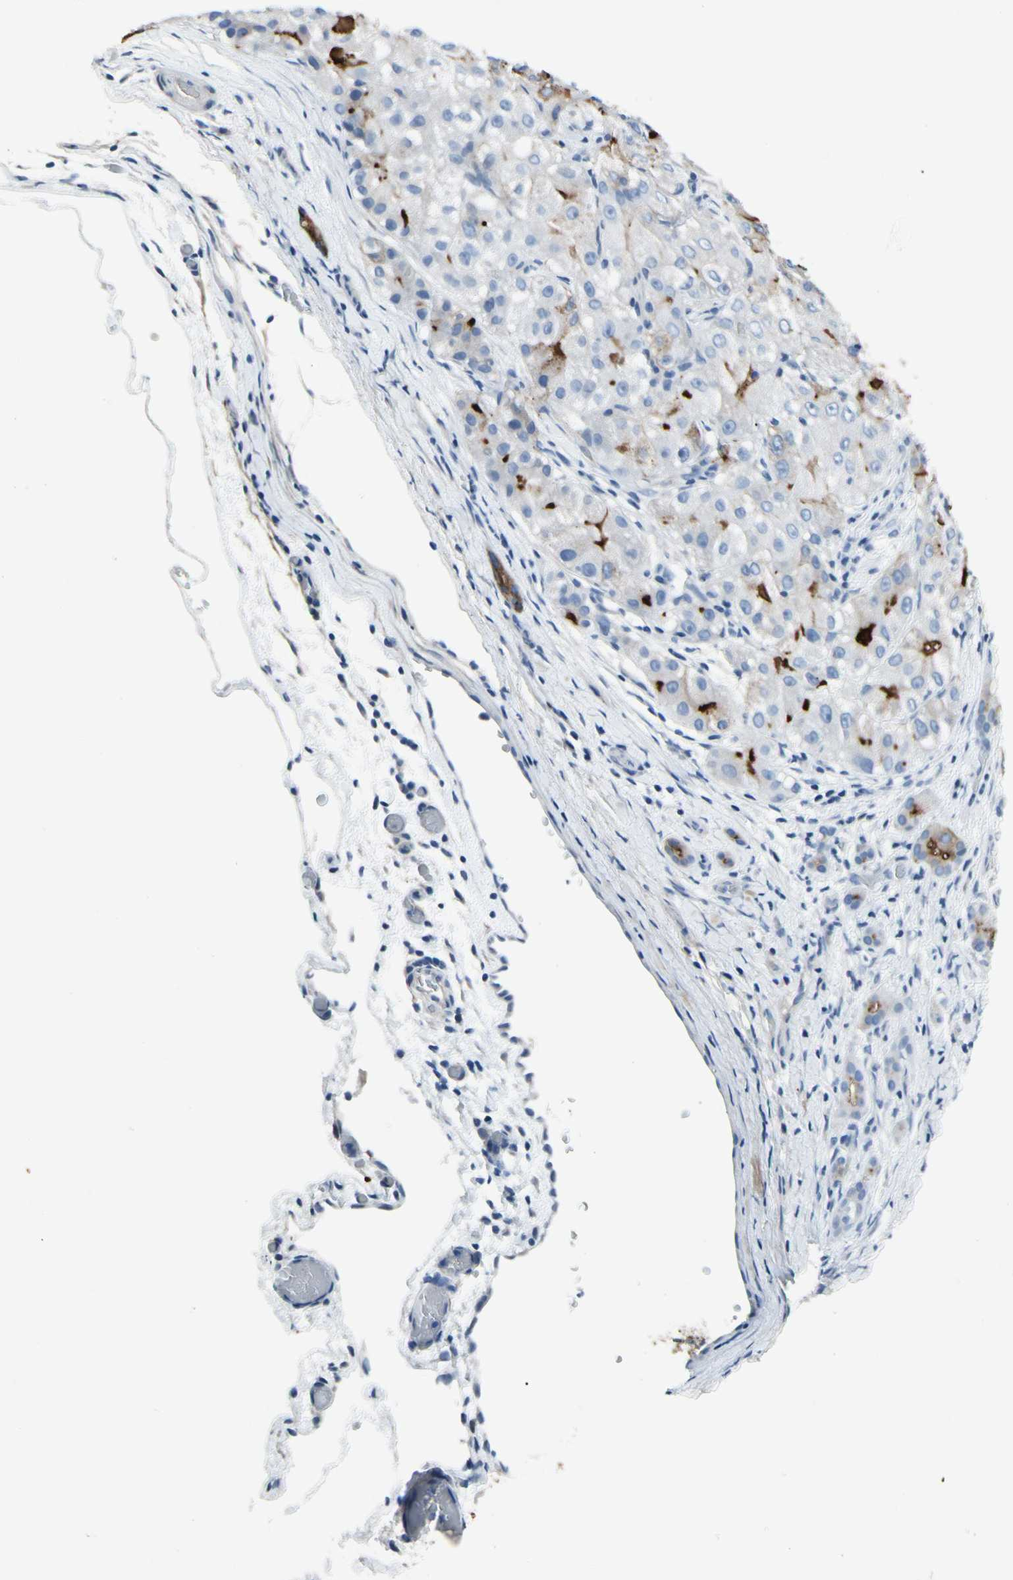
{"staining": {"intensity": "strong", "quantity": "<25%", "location": "cytoplasmic/membranous"}, "tissue": "liver cancer", "cell_type": "Tumor cells", "image_type": "cancer", "snomed": [{"axis": "morphology", "description": "Carcinoma, Hepatocellular, NOS"}, {"axis": "topography", "description": "Liver"}], "caption": "This is a histology image of immunohistochemistry staining of liver hepatocellular carcinoma, which shows strong staining in the cytoplasmic/membranous of tumor cells.", "gene": "PIGR", "patient": {"sex": "male", "age": 80}}